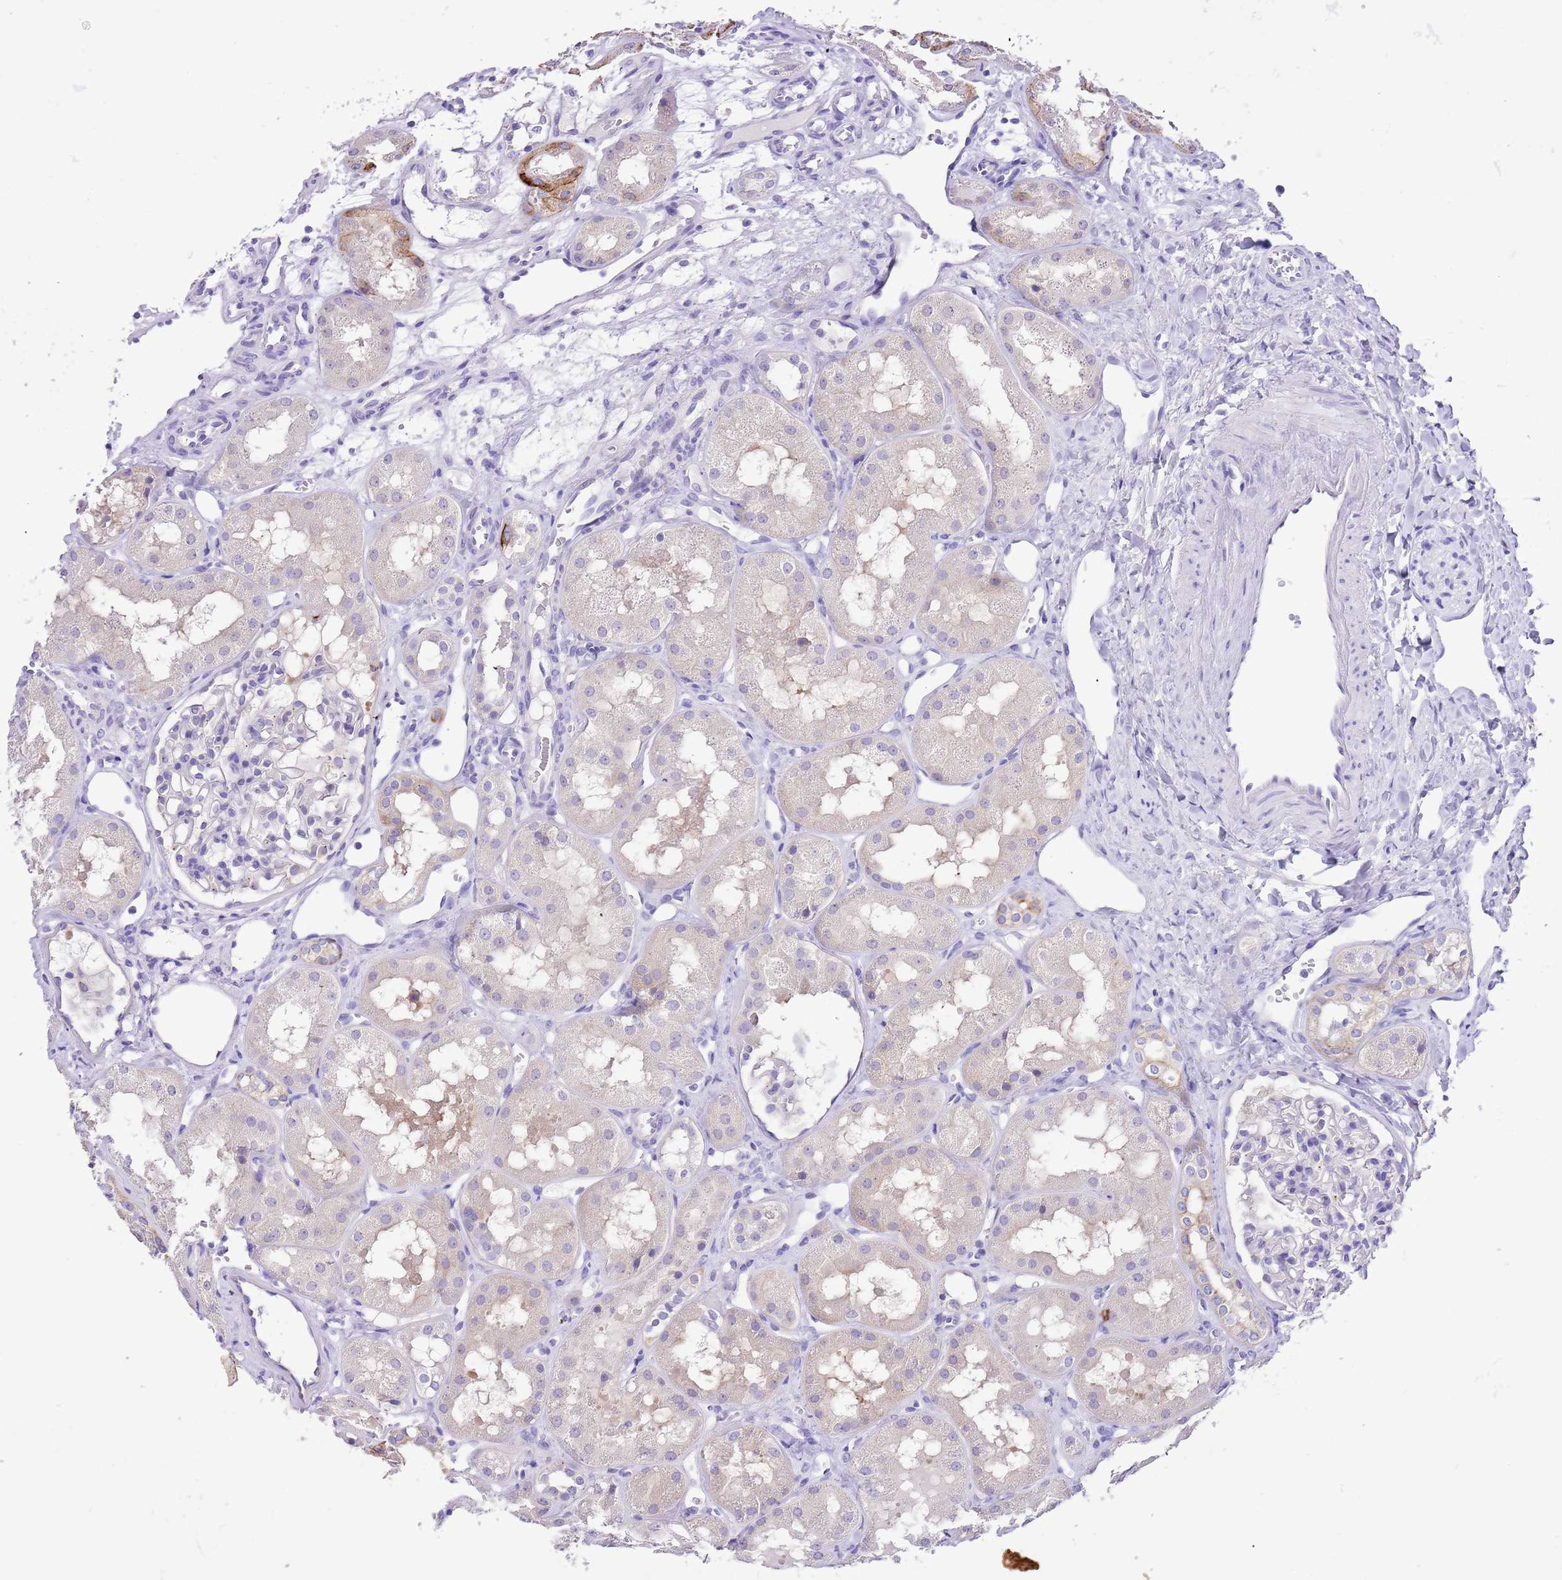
{"staining": {"intensity": "negative", "quantity": "none", "location": "none"}, "tissue": "kidney", "cell_type": "Cells in glomeruli", "image_type": "normal", "snomed": [{"axis": "morphology", "description": "Normal tissue, NOS"}, {"axis": "topography", "description": "Kidney"}], "caption": "Immunohistochemical staining of normal human kidney shows no significant staining in cells in glomeruli. The staining was performed using DAB to visualize the protein expression in brown, while the nuclei were stained in blue with hematoxylin (Magnification: 20x).", "gene": "R3HDM4", "patient": {"sex": "male", "age": 16}}